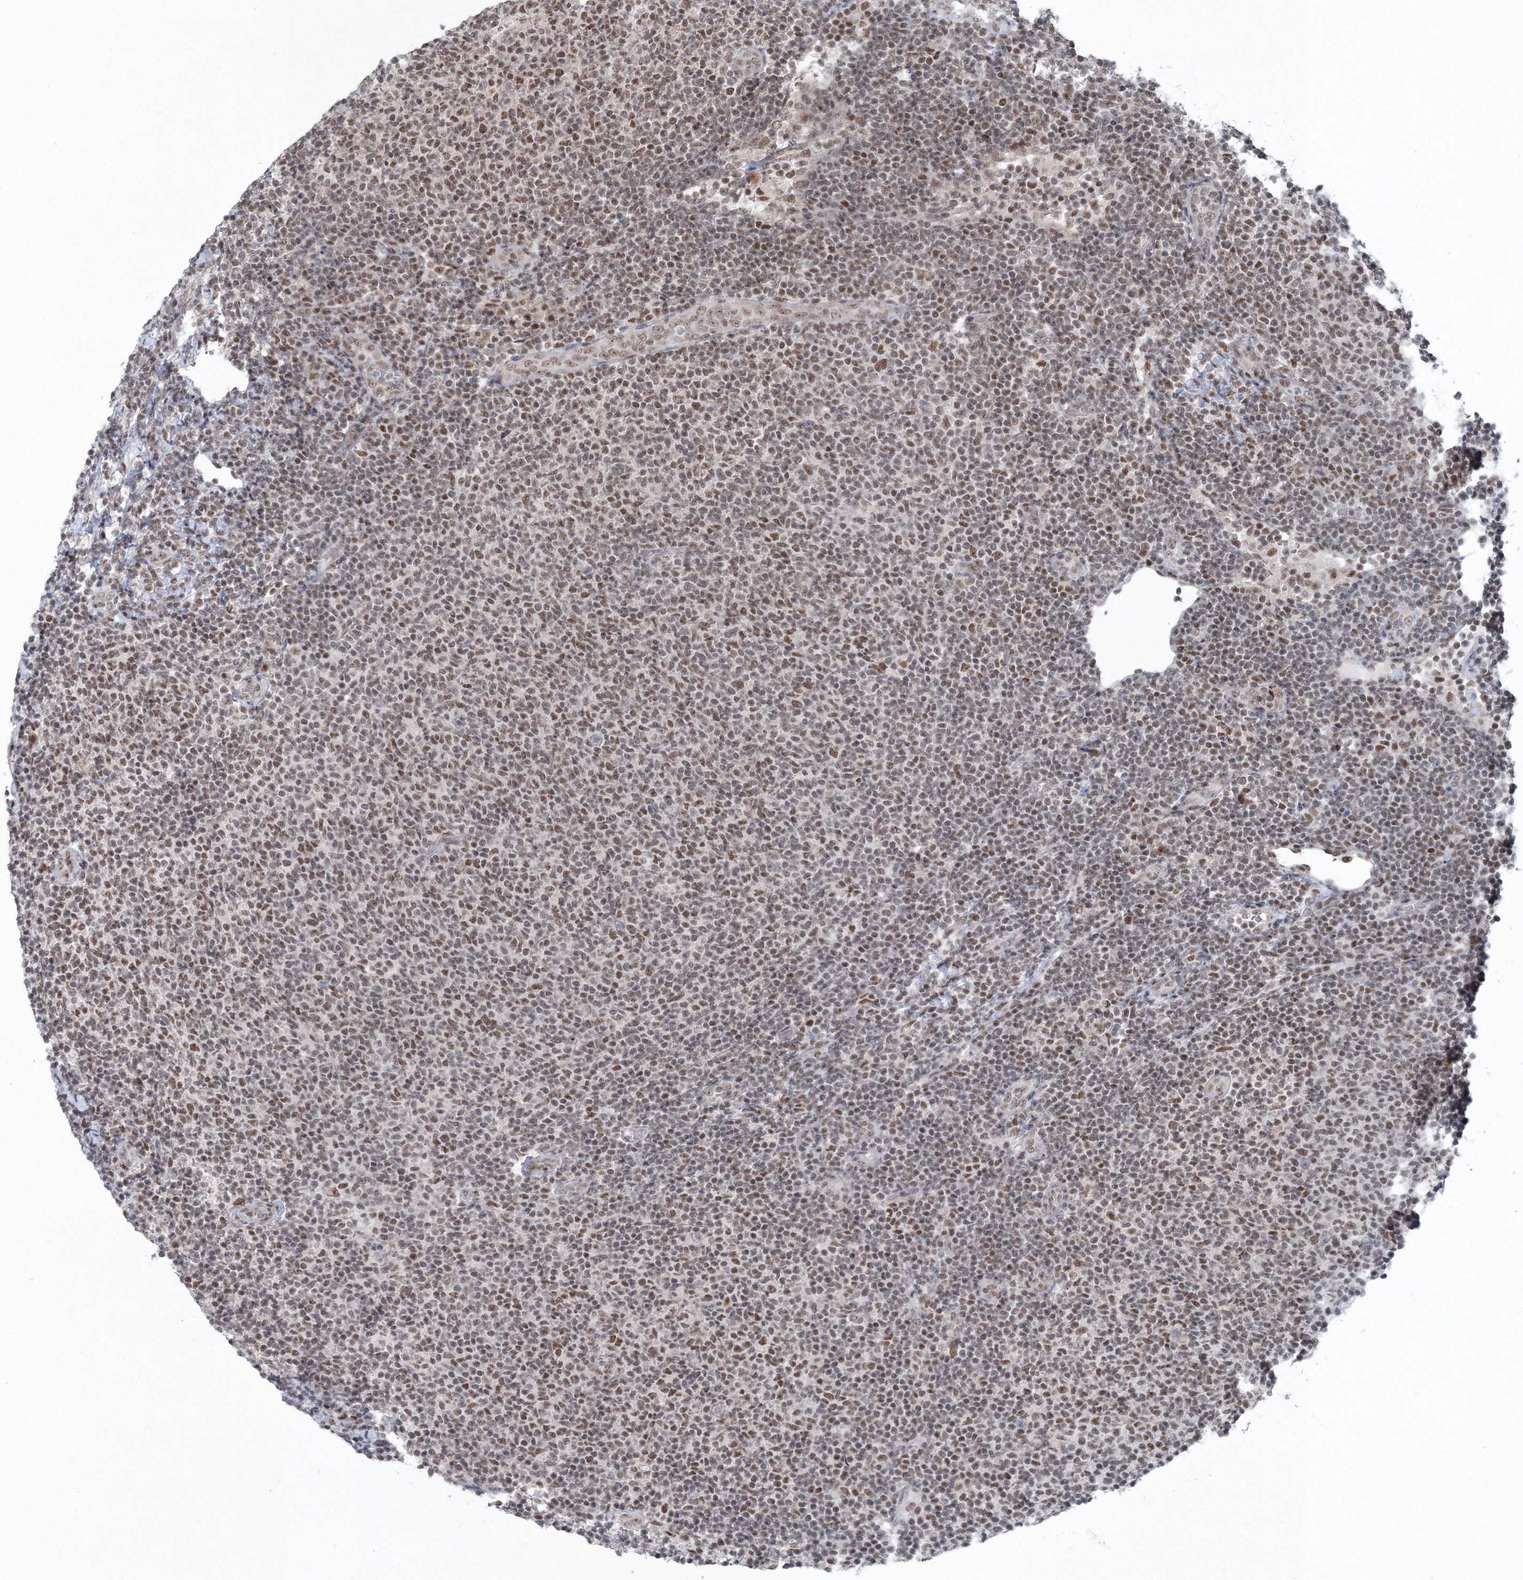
{"staining": {"intensity": "moderate", "quantity": ">75%", "location": "nuclear"}, "tissue": "lymphoma", "cell_type": "Tumor cells", "image_type": "cancer", "snomed": [{"axis": "morphology", "description": "Malignant lymphoma, non-Hodgkin's type, Low grade"}, {"axis": "topography", "description": "Lymph node"}], "caption": "Immunohistochemistry (DAB (3,3'-diaminobenzidine)) staining of lymphoma shows moderate nuclear protein expression in approximately >75% of tumor cells.", "gene": "PDS5A", "patient": {"sex": "male", "age": 66}}